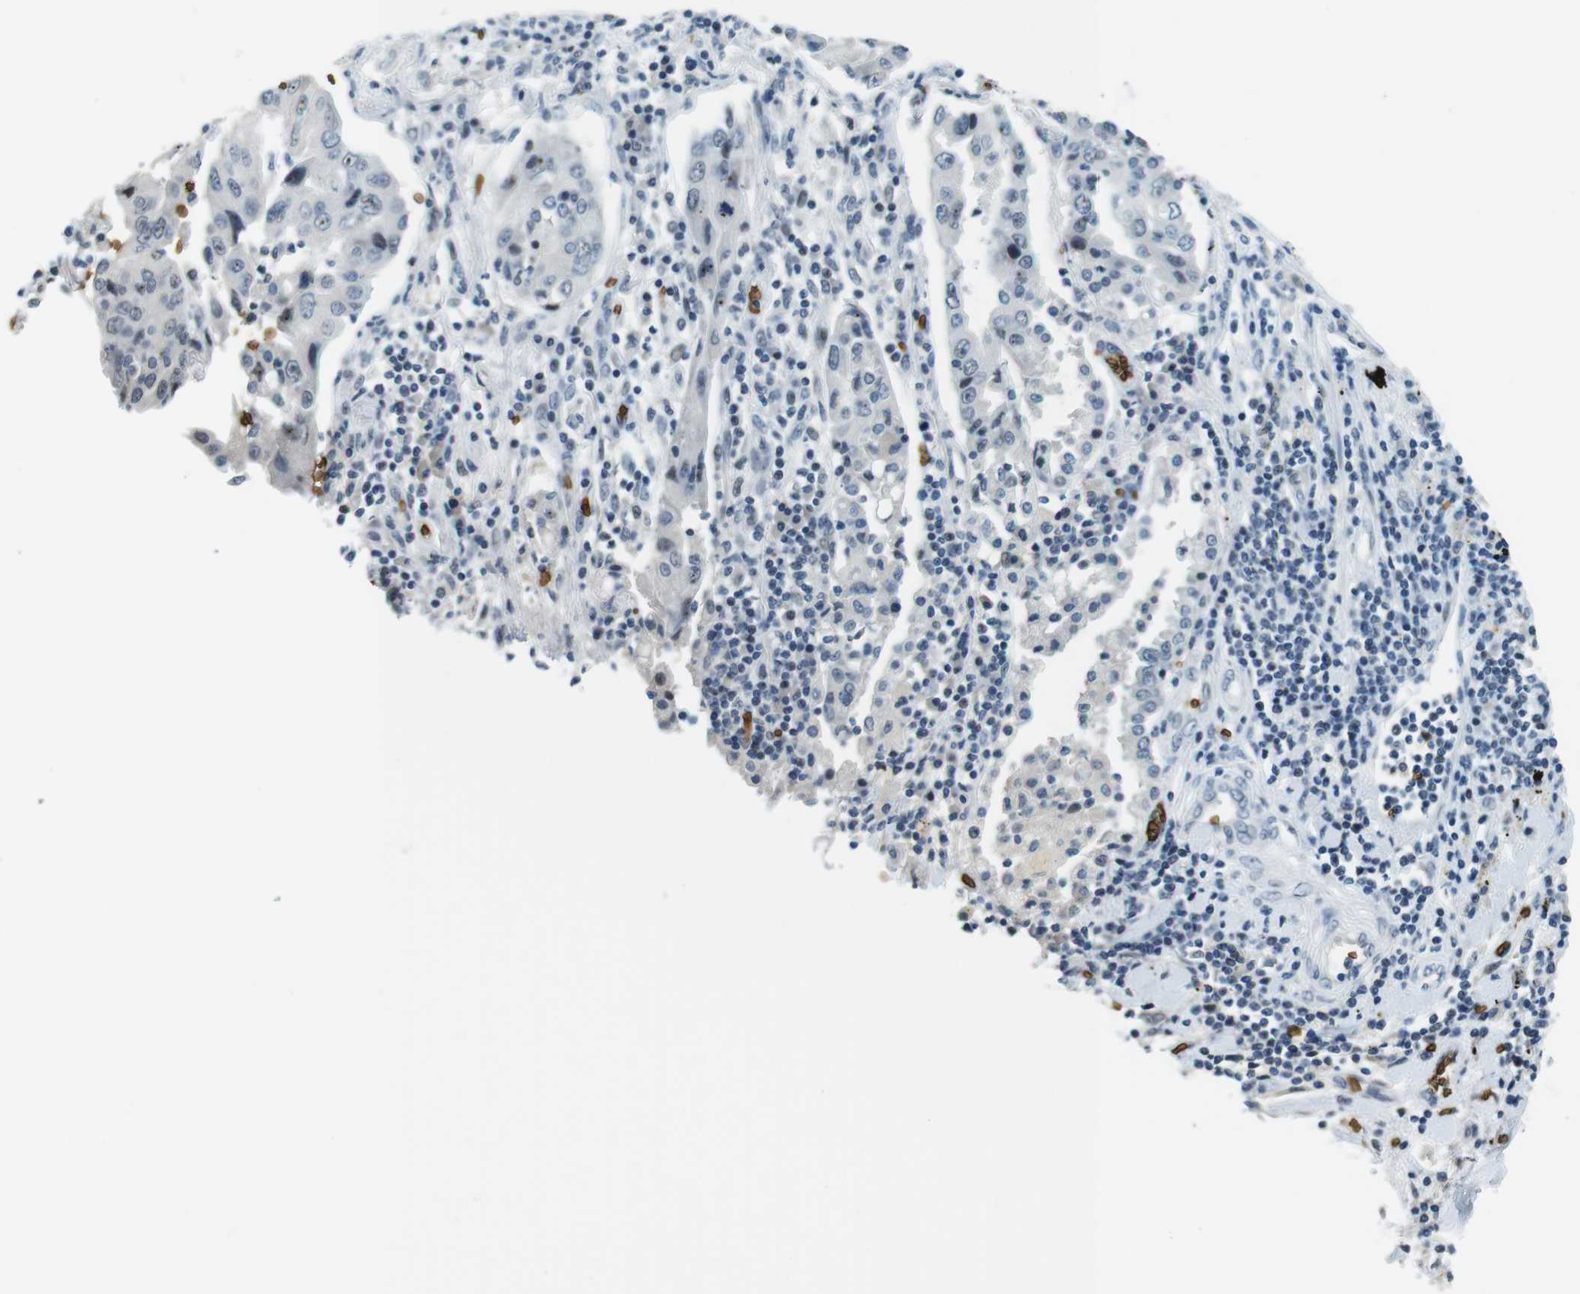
{"staining": {"intensity": "negative", "quantity": "none", "location": "none"}, "tissue": "lung cancer", "cell_type": "Tumor cells", "image_type": "cancer", "snomed": [{"axis": "morphology", "description": "Adenocarcinoma, NOS"}, {"axis": "topography", "description": "Lung"}], "caption": "IHC of human lung adenocarcinoma exhibits no expression in tumor cells. (DAB (3,3'-diaminobenzidine) immunohistochemistry visualized using brightfield microscopy, high magnification).", "gene": "SLC4A1", "patient": {"sex": "female", "age": 65}}